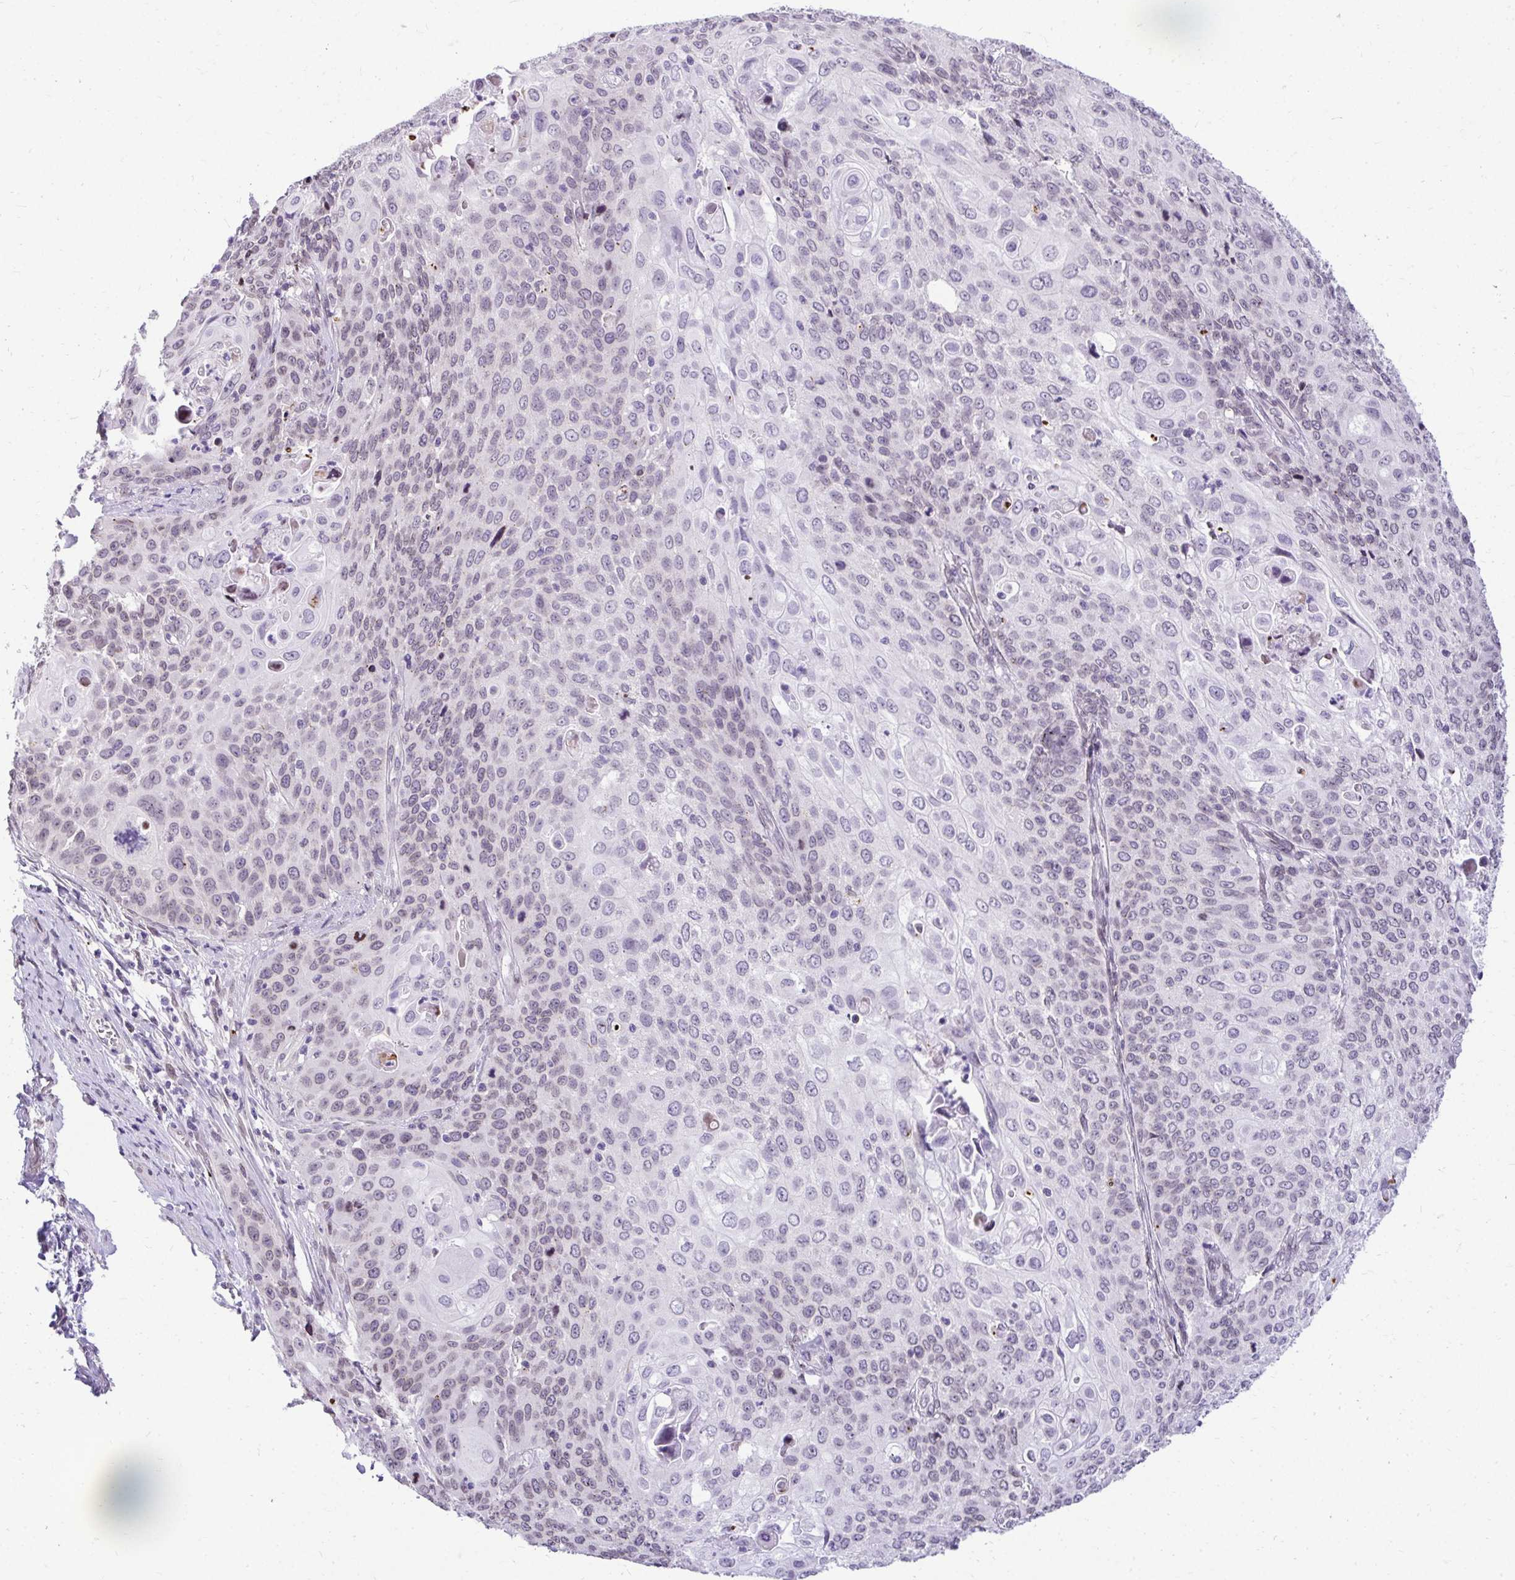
{"staining": {"intensity": "weak", "quantity": "25%-75%", "location": "nuclear"}, "tissue": "cervical cancer", "cell_type": "Tumor cells", "image_type": "cancer", "snomed": [{"axis": "morphology", "description": "Squamous cell carcinoma, NOS"}, {"axis": "topography", "description": "Cervix"}], "caption": "Tumor cells reveal low levels of weak nuclear positivity in about 25%-75% of cells in human cervical cancer (squamous cell carcinoma).", "gene": "BANF1", "patient": {"sex": "female", "age": 65}}